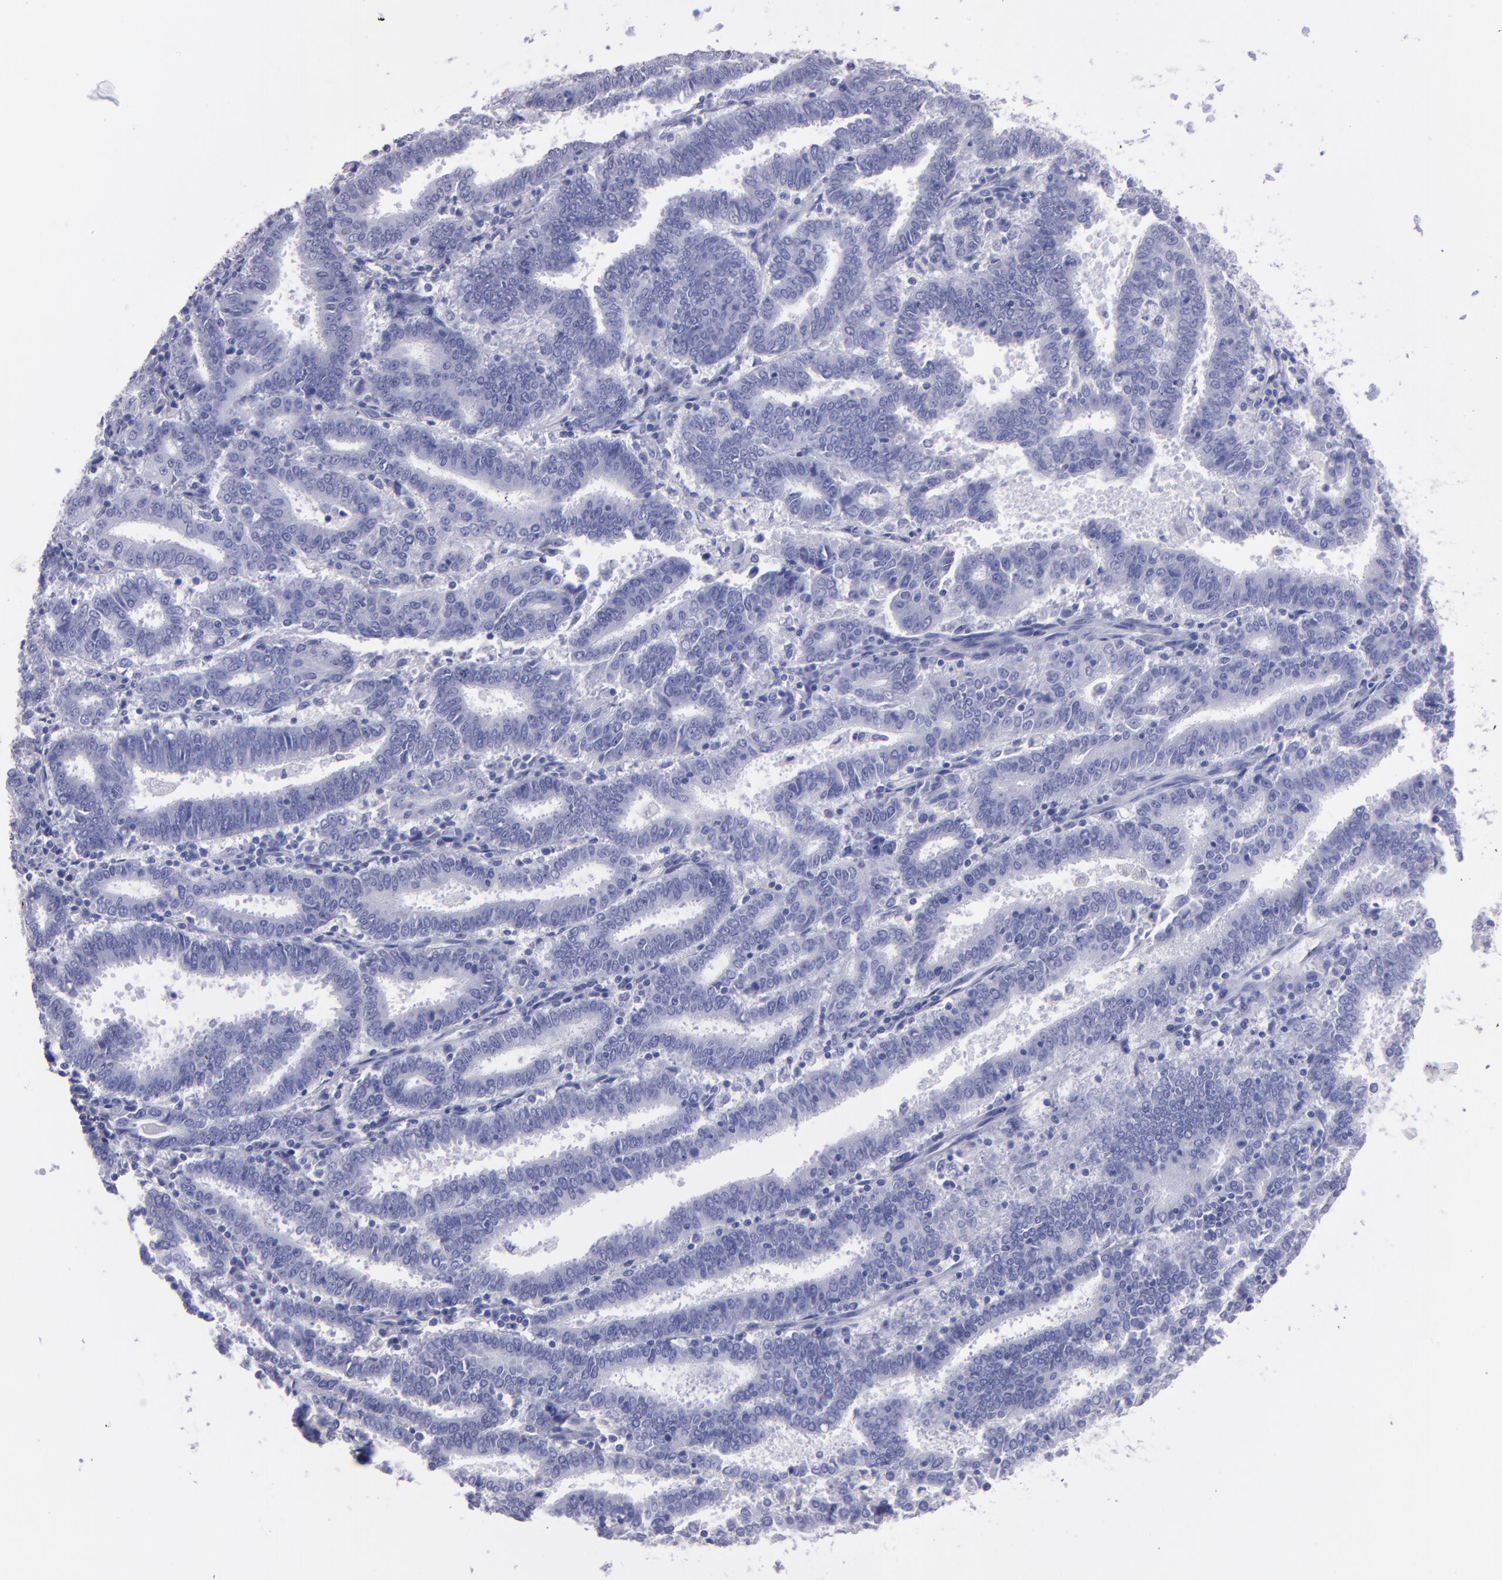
{"staining": {"intensity": "negative", "quantity": "none", "location": "none"}, "tissue": "endometrial cancer", "cell_type": "Tumor cells", "image_type": "cancer", "snomed": [{"axis": "morphology", "description": "Adenocarcinoma, NOS"}, {"axis": "topography", "description": "Uterus"}], "caption": "Immunohistochemistry of human endometrial cancer exhibits no expression in tumor cells.", "gene": "TG", "patient": {"sex": "female", "age": 83}}